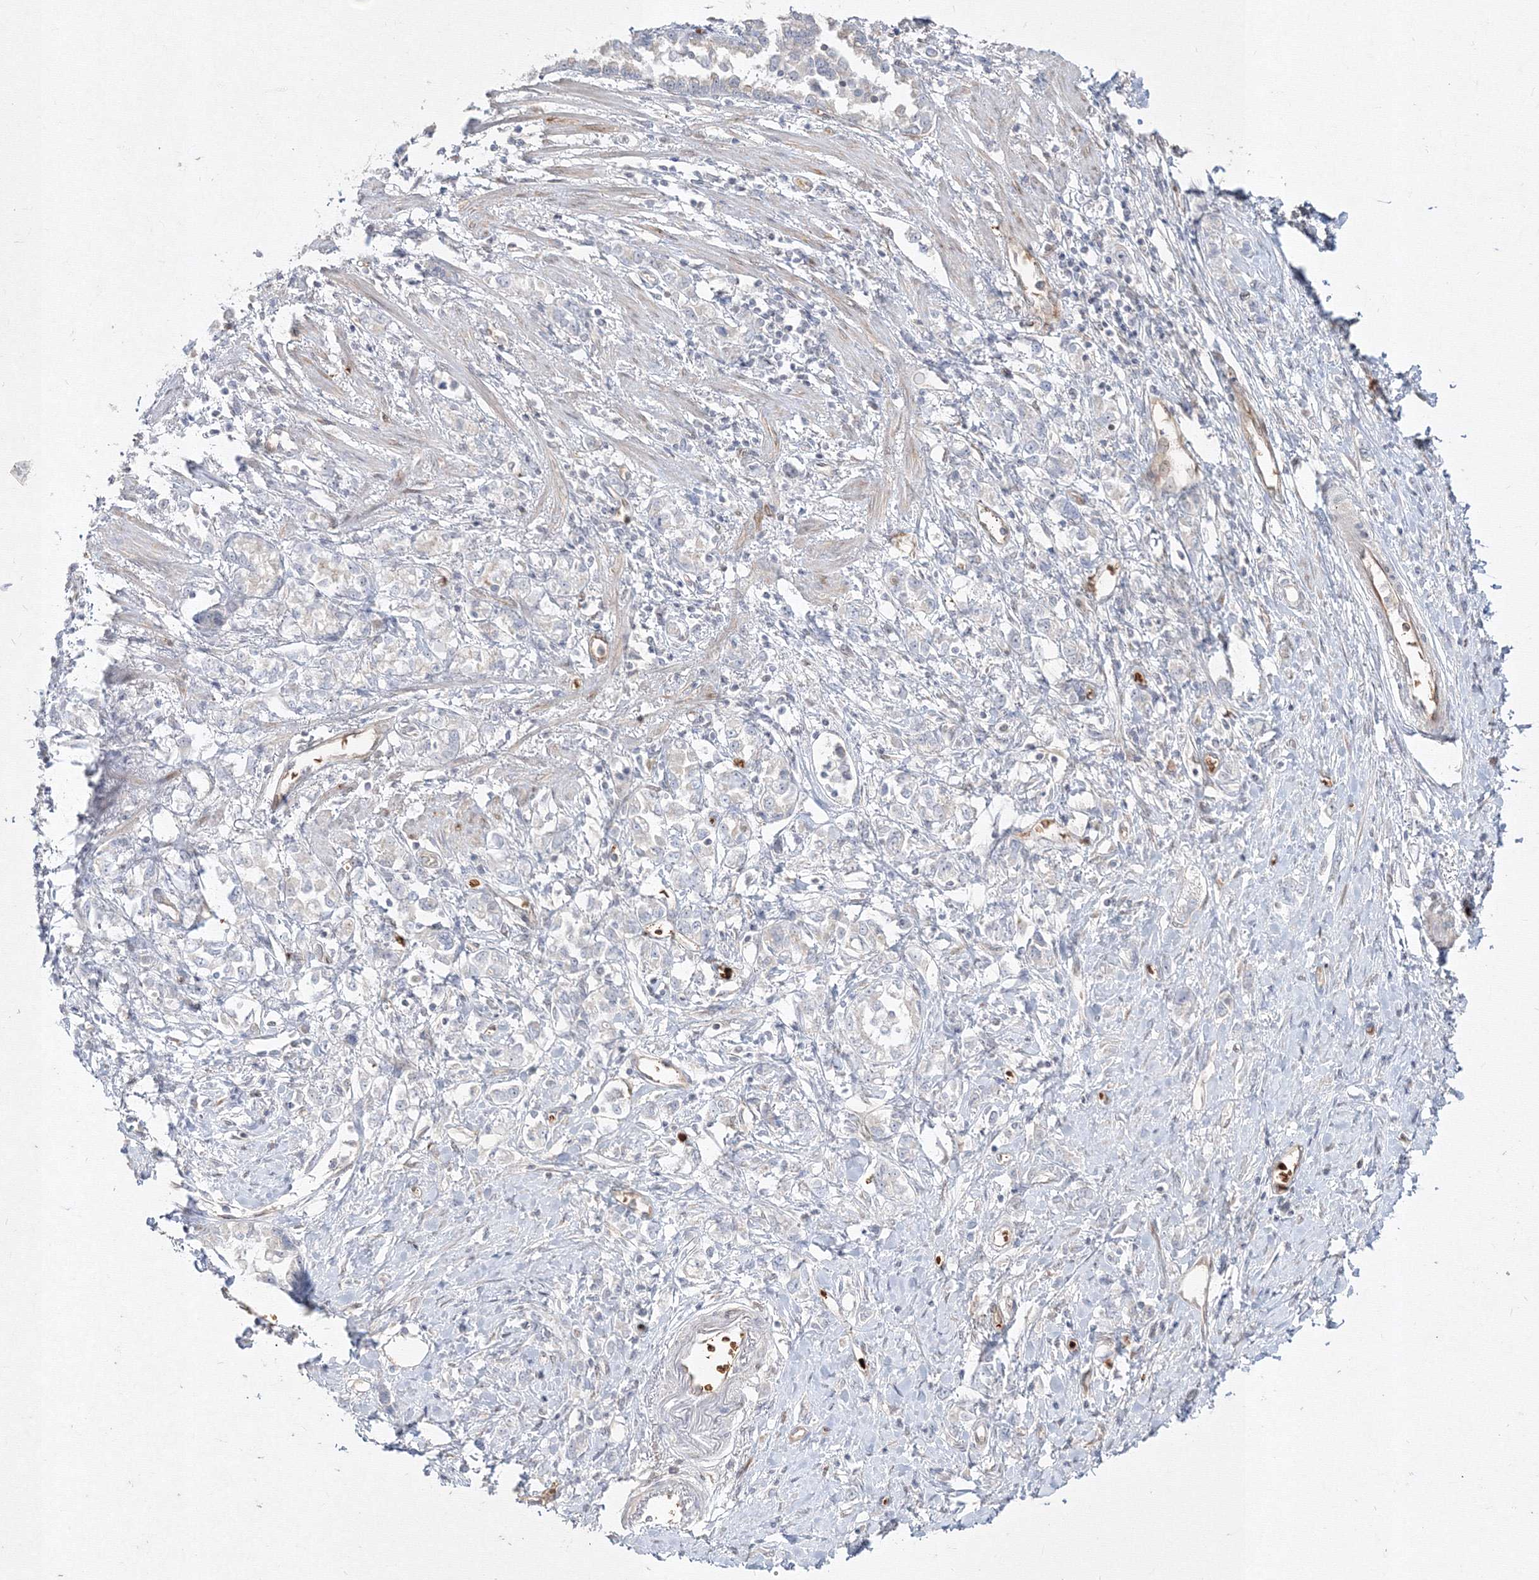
{"staining": {"intensity": "negative", "quantity": "none", "location": "none"}, "tissue": "stomach cancer", "cell_type": "Tumor cells", "image_type": "cancer", "snomed": [{"axis": "morphology", "description": "Adenocarcinoma, NOS"}, {"axis": "topography", "description": "Stomach"}], "caption": "There is no significant expression in tumor cells of stomach cancer (adenocarcinoma).", "gene": "DNAJB2", "patient": {"sex": "female", "age": 76}}